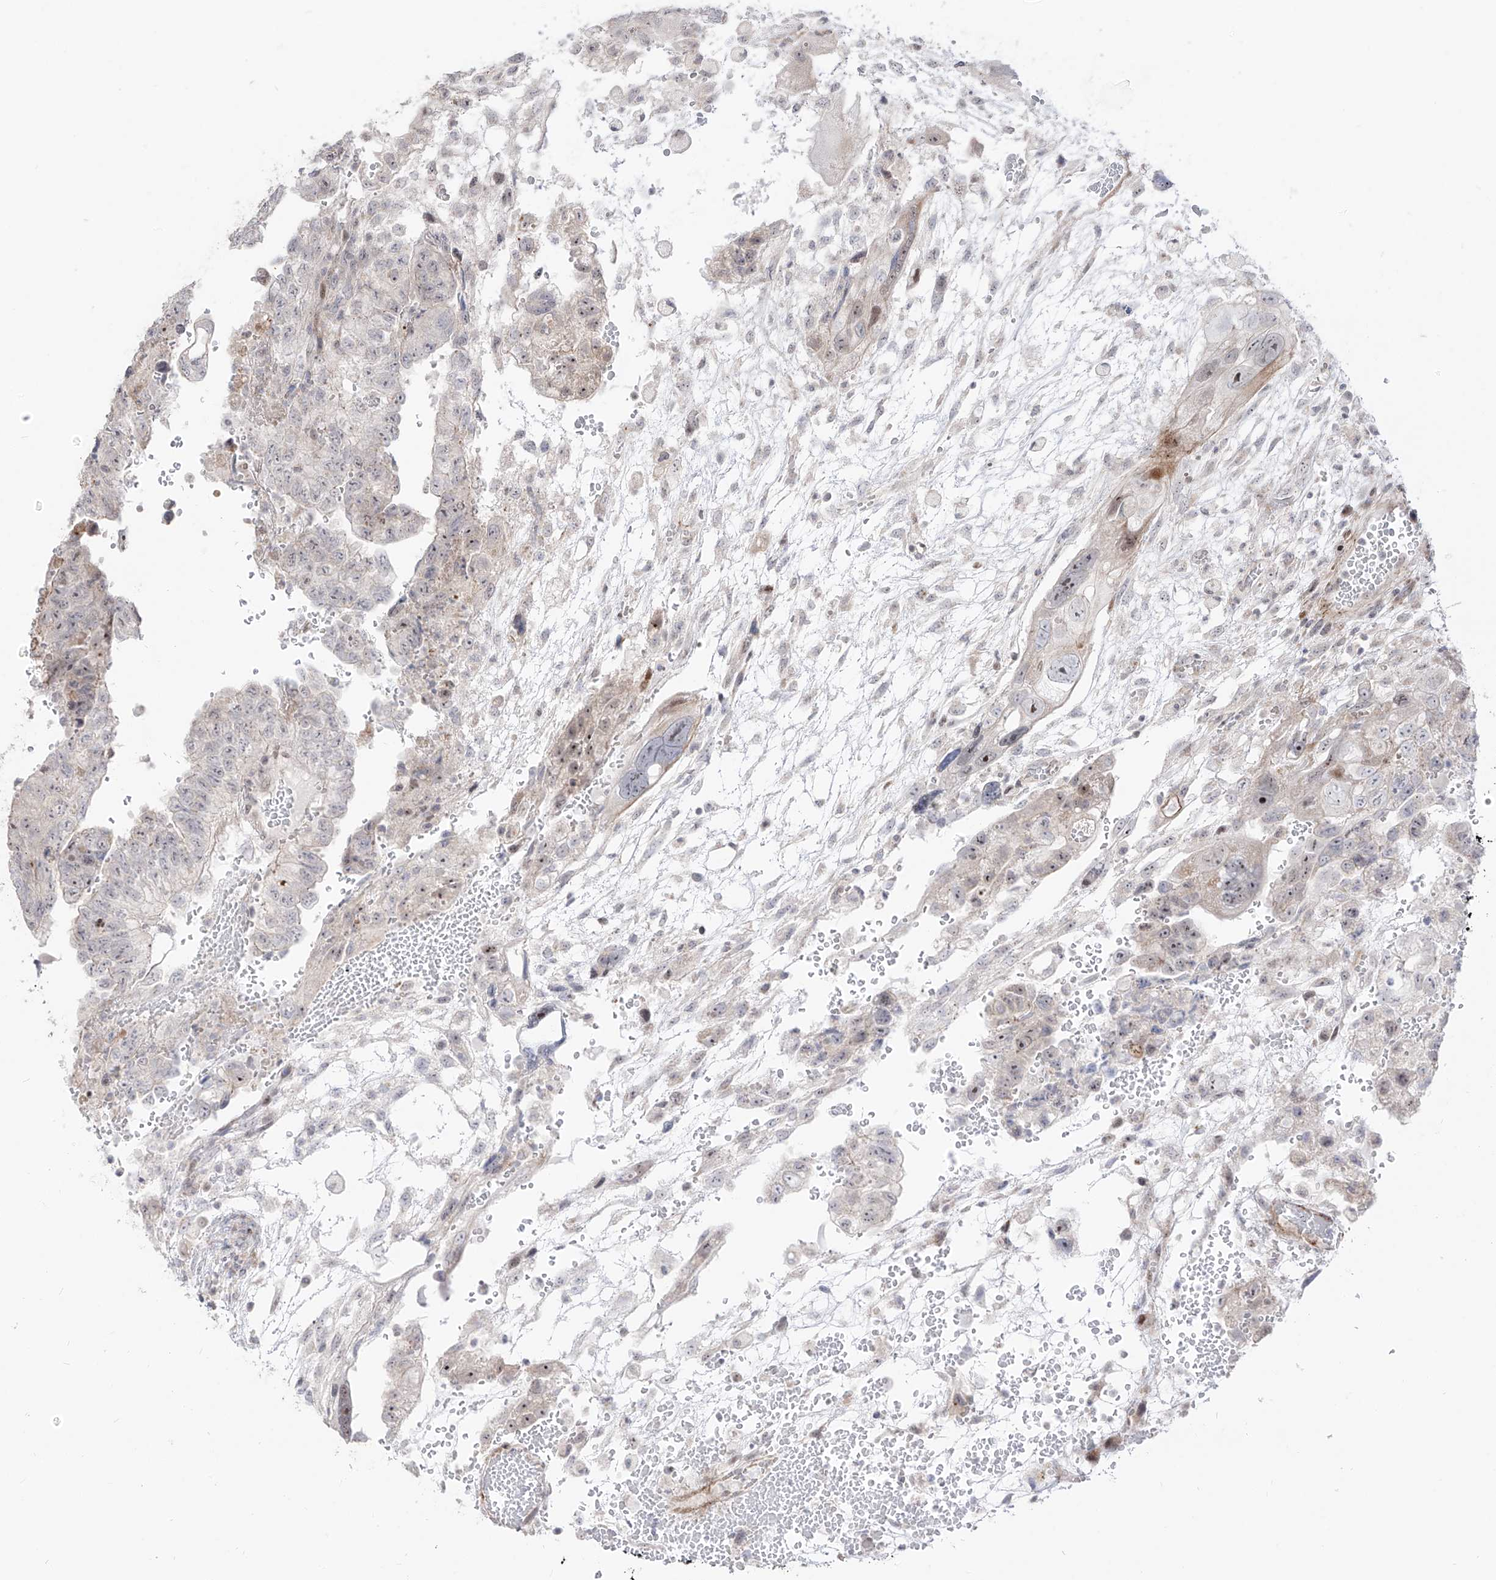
{"staining": {"intensity": "weak", "quantity": "<25%", "location": "nuclear"}, "tissue": "testis cancer", "cell_type": "Tumor cells", "image_type": "cancer", "snomed": [{"axis": "morphology", "description": "Carcinoma, Embryonal, NOS"}, {"axis": "topography", "description": "Testis"}], "caption": "High power microscopy photomicrograph of an IHC histopathology image of testis cancer, revealing no significant expression in tumor cells. (Brightfield microscopy of DAB IHC at high magnification).", "gene": "ZNF180", "patient": {"sex": "male", "age": 36}}